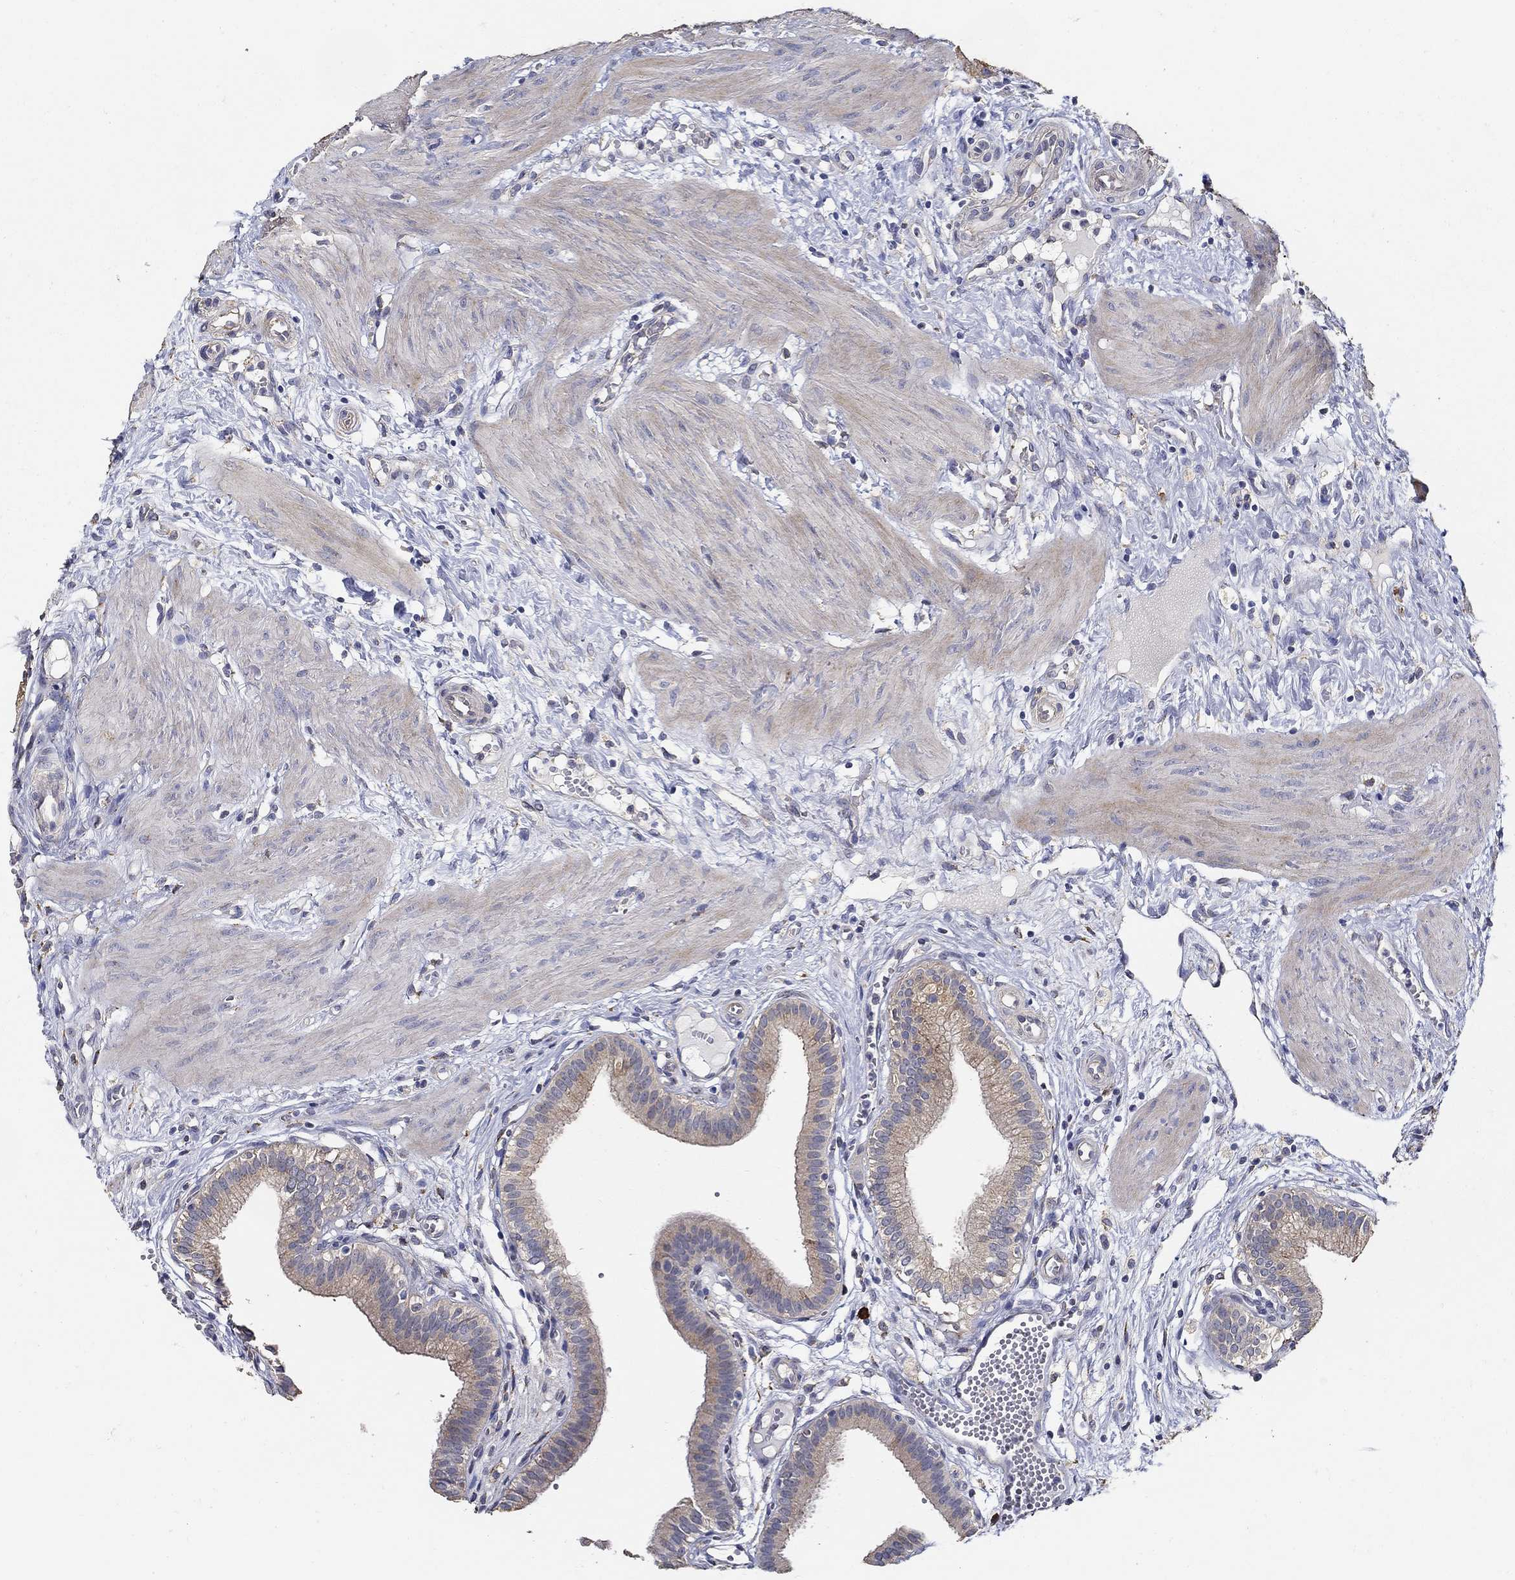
{"staining": {"intensity": "weak", "quantity": "<25%", "location": "cytoplasmic/membranous"}, "tissue": "gallbladder", "cell_type": "Glandular cells", "image_type": "normal", "snomed": [{"axis": "morphology", "description": "Normal tissue, NOS"}, {"axis": "topography", "description": "Gallbladder"}], "caption": "High magnification brightfield microscopy of benign gallbladder stained with DAB (brown) and counterstained with hematoxylin (blue): glandular cells show no significant expression.", "gene": "EMILIN3", "patient": {"sex": "female", "age": 24}}